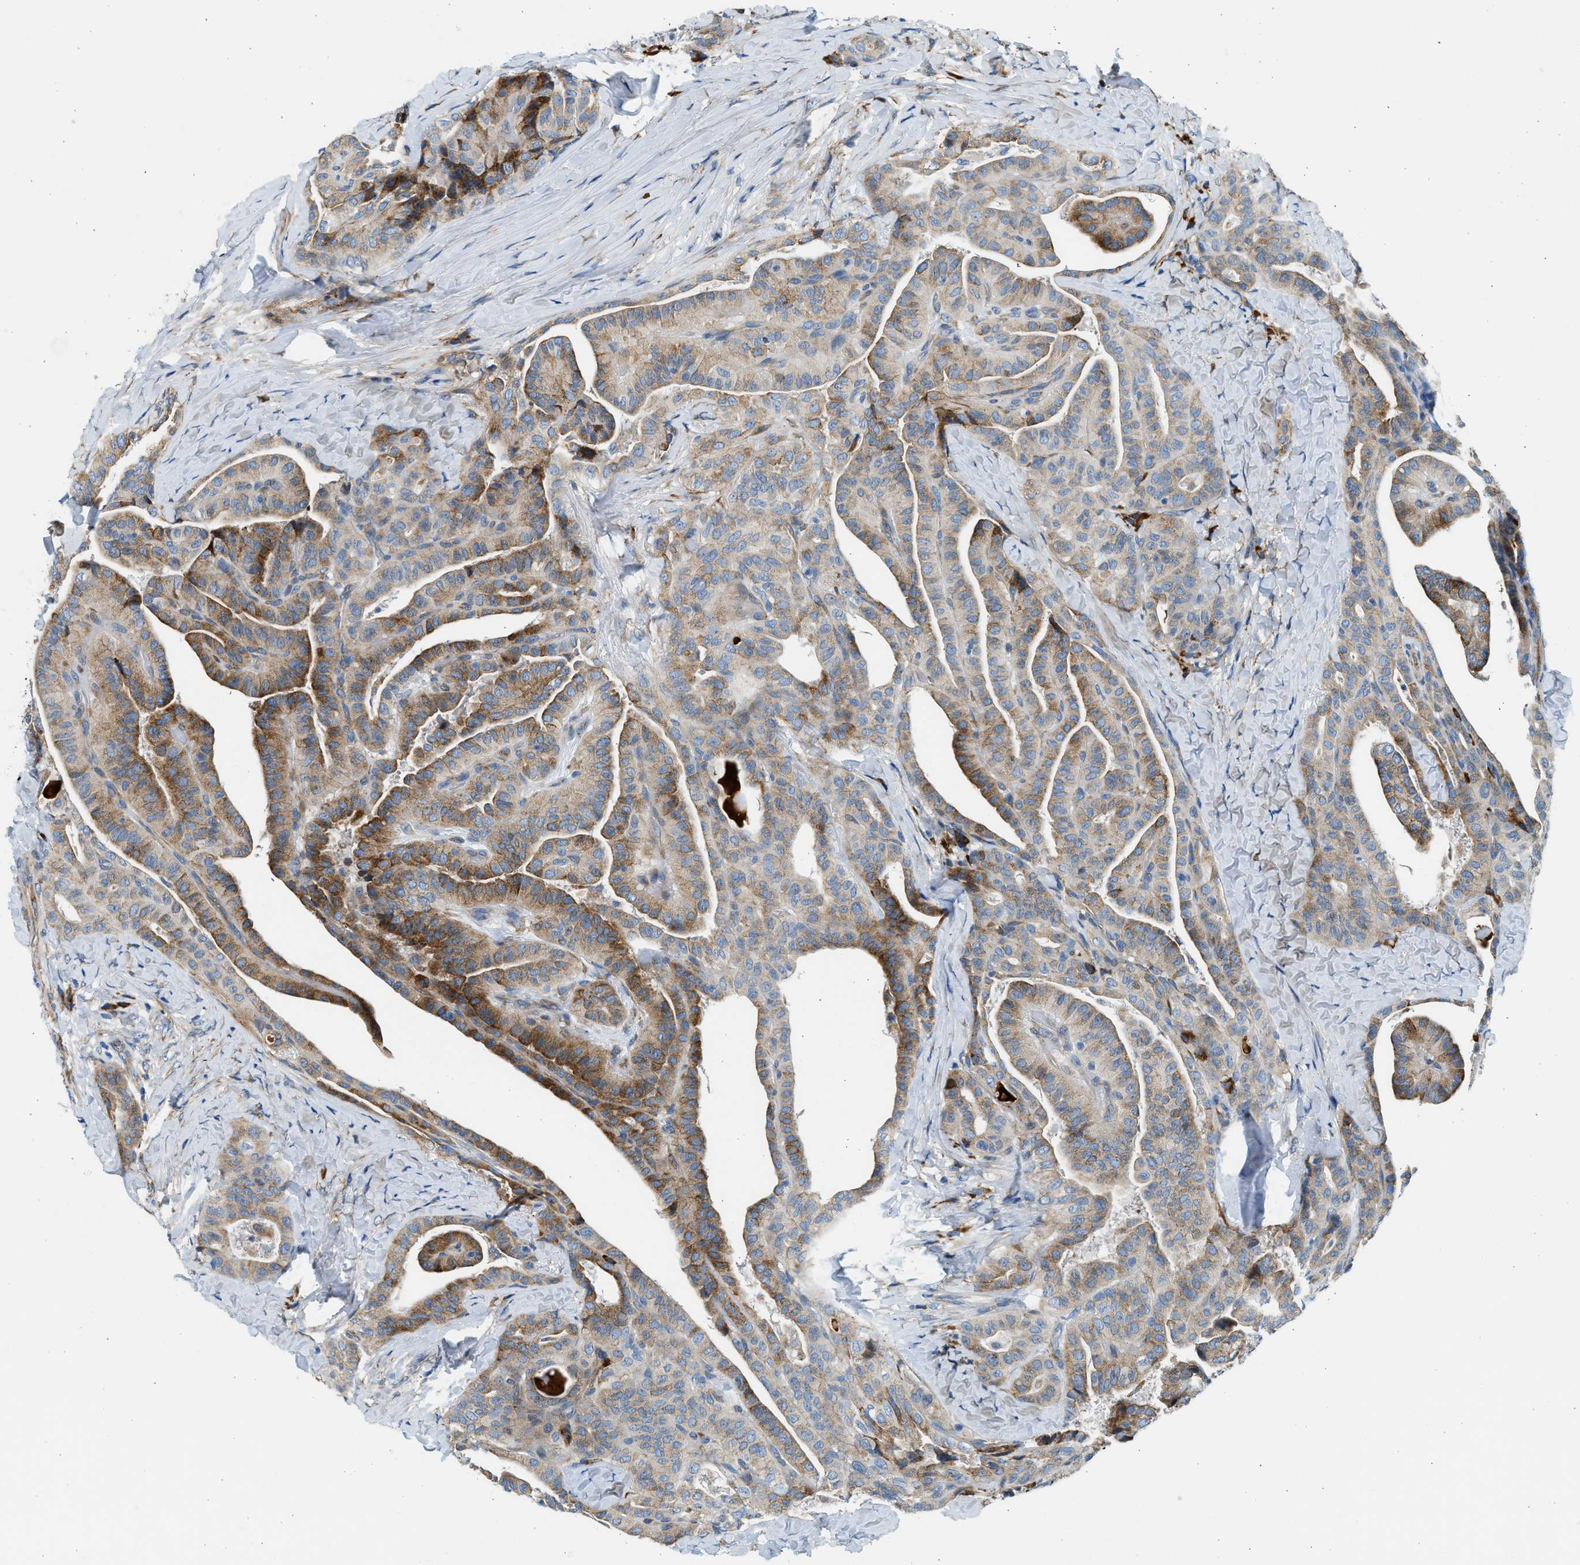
{"staining": {"intensity": "moderate", "quantity": ">75%", "location": "cytoplasmic/membranous"}, "tissue": "thyroid cancer", "cell_type": "Tumor cells", "image_type": "cancer", "snomed": [{"axis": "morphology", "description": "Papillary adenocarcinoma, NOS"}, {"axis": "topography", "description": "Thyroid gland"}], "caption": "Moderate cytoplasmic/membranous protein expression is present in approximately >75% of tumor cells in thyroid cancer (papillary adenocarcinoma). The staining was performed using DAB (3,3'-diaminobenzidine) to visualize the protein expression in brown, while the nuclei were stained in blue with hematoxylin (Magnification: 20x).", "gene": "CNTN6", "patient": {"sex": "male", "age": 77}}